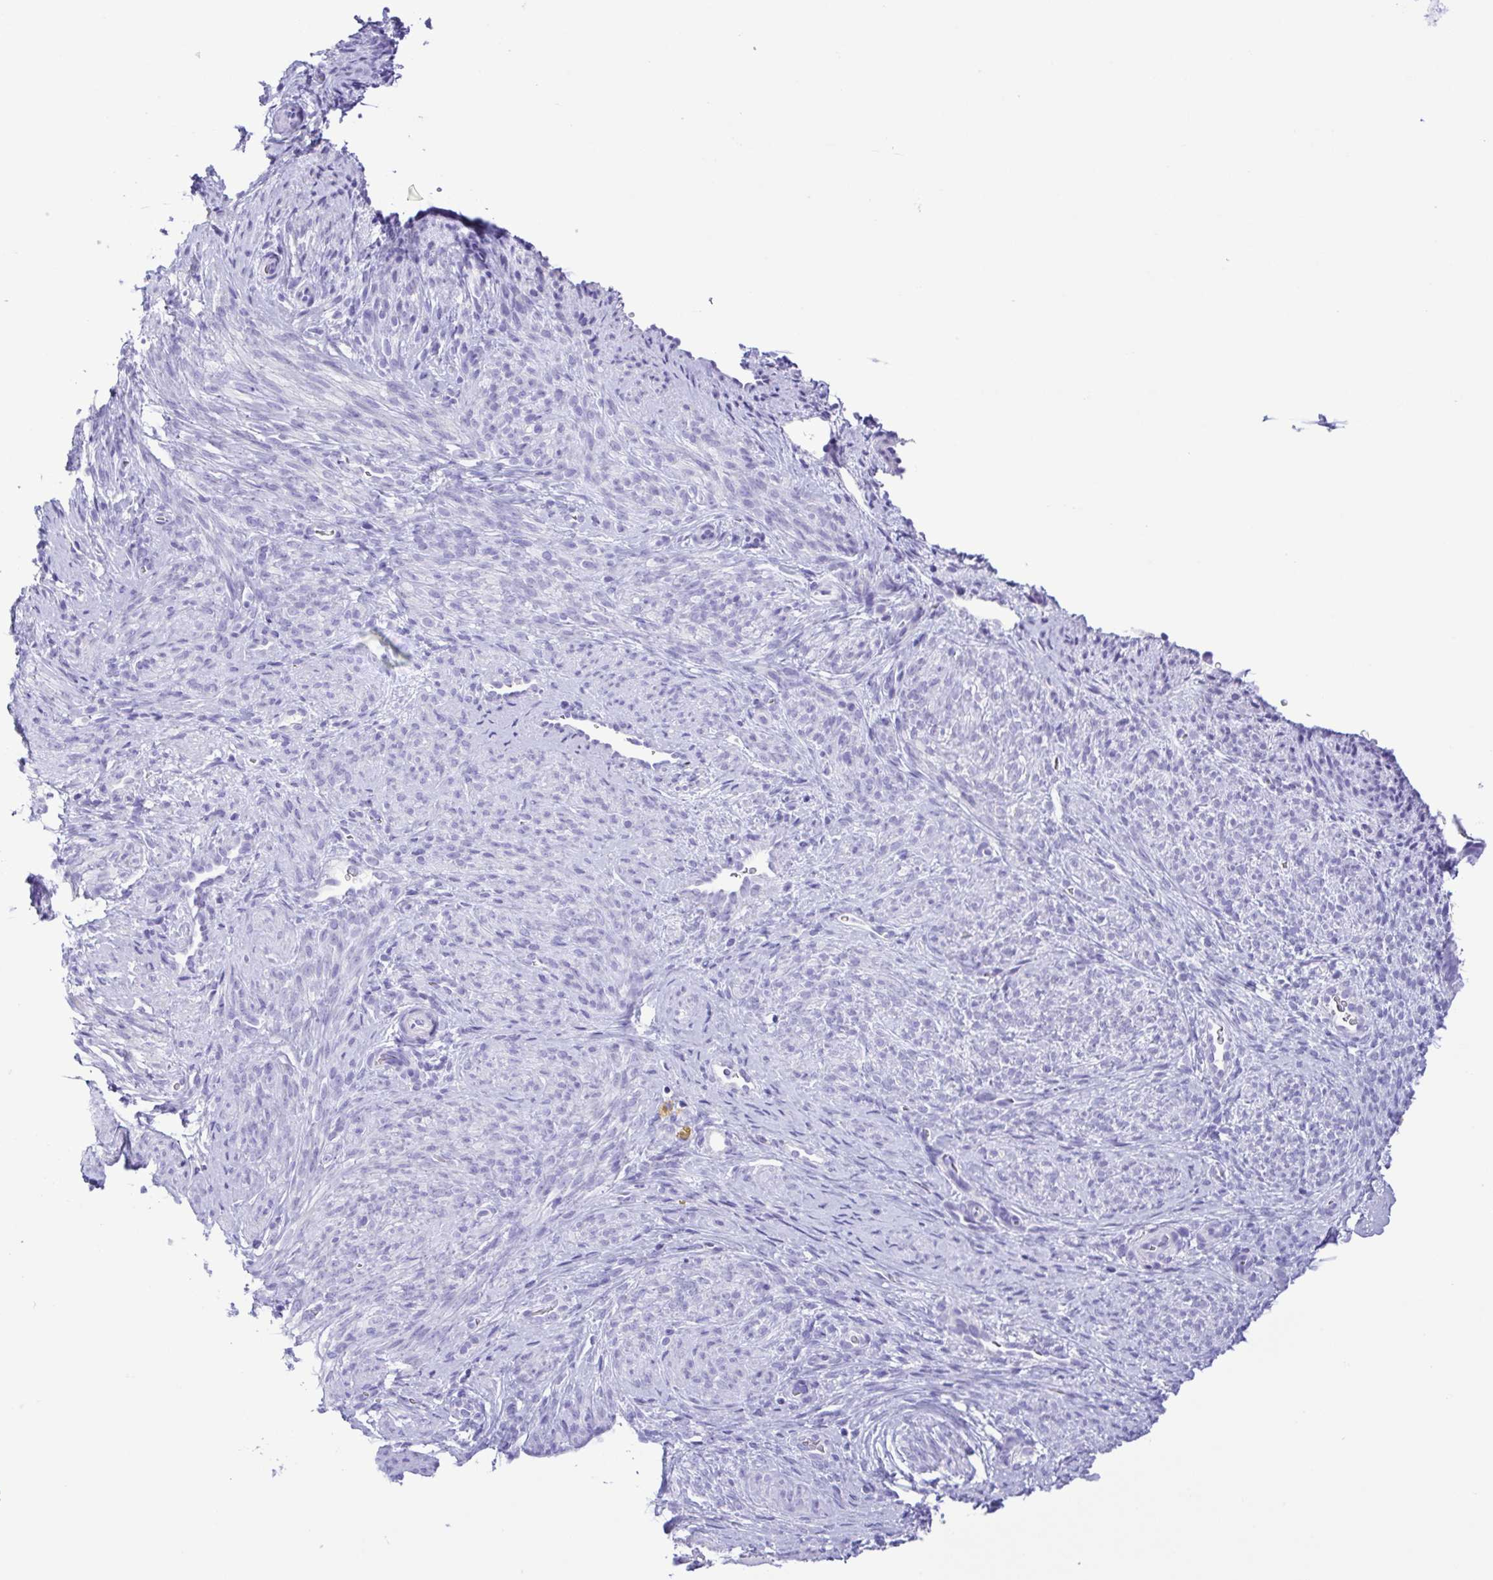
{"staining": {"intensity": "negative", "quantity": "none", "location": "none"}, "tissue": "endometrium", "cell_type": "Cells in endometrial stroma", "image_type": "normal", "snomed": [{"axis": "morphology", "description": "Normal tissue, NOS"}, {"axis": "topography", "description": "Endometrium"}], "caption": "Micrograph shows no significant protein expression in cells in endometrial stroma of benign endometrium. The staining is performed using DAB brown chromogen with nuclei counter-stained in using hematoxylin.", "gene": "OVGP1", "patient": {"sex": "female", "age": 34}}